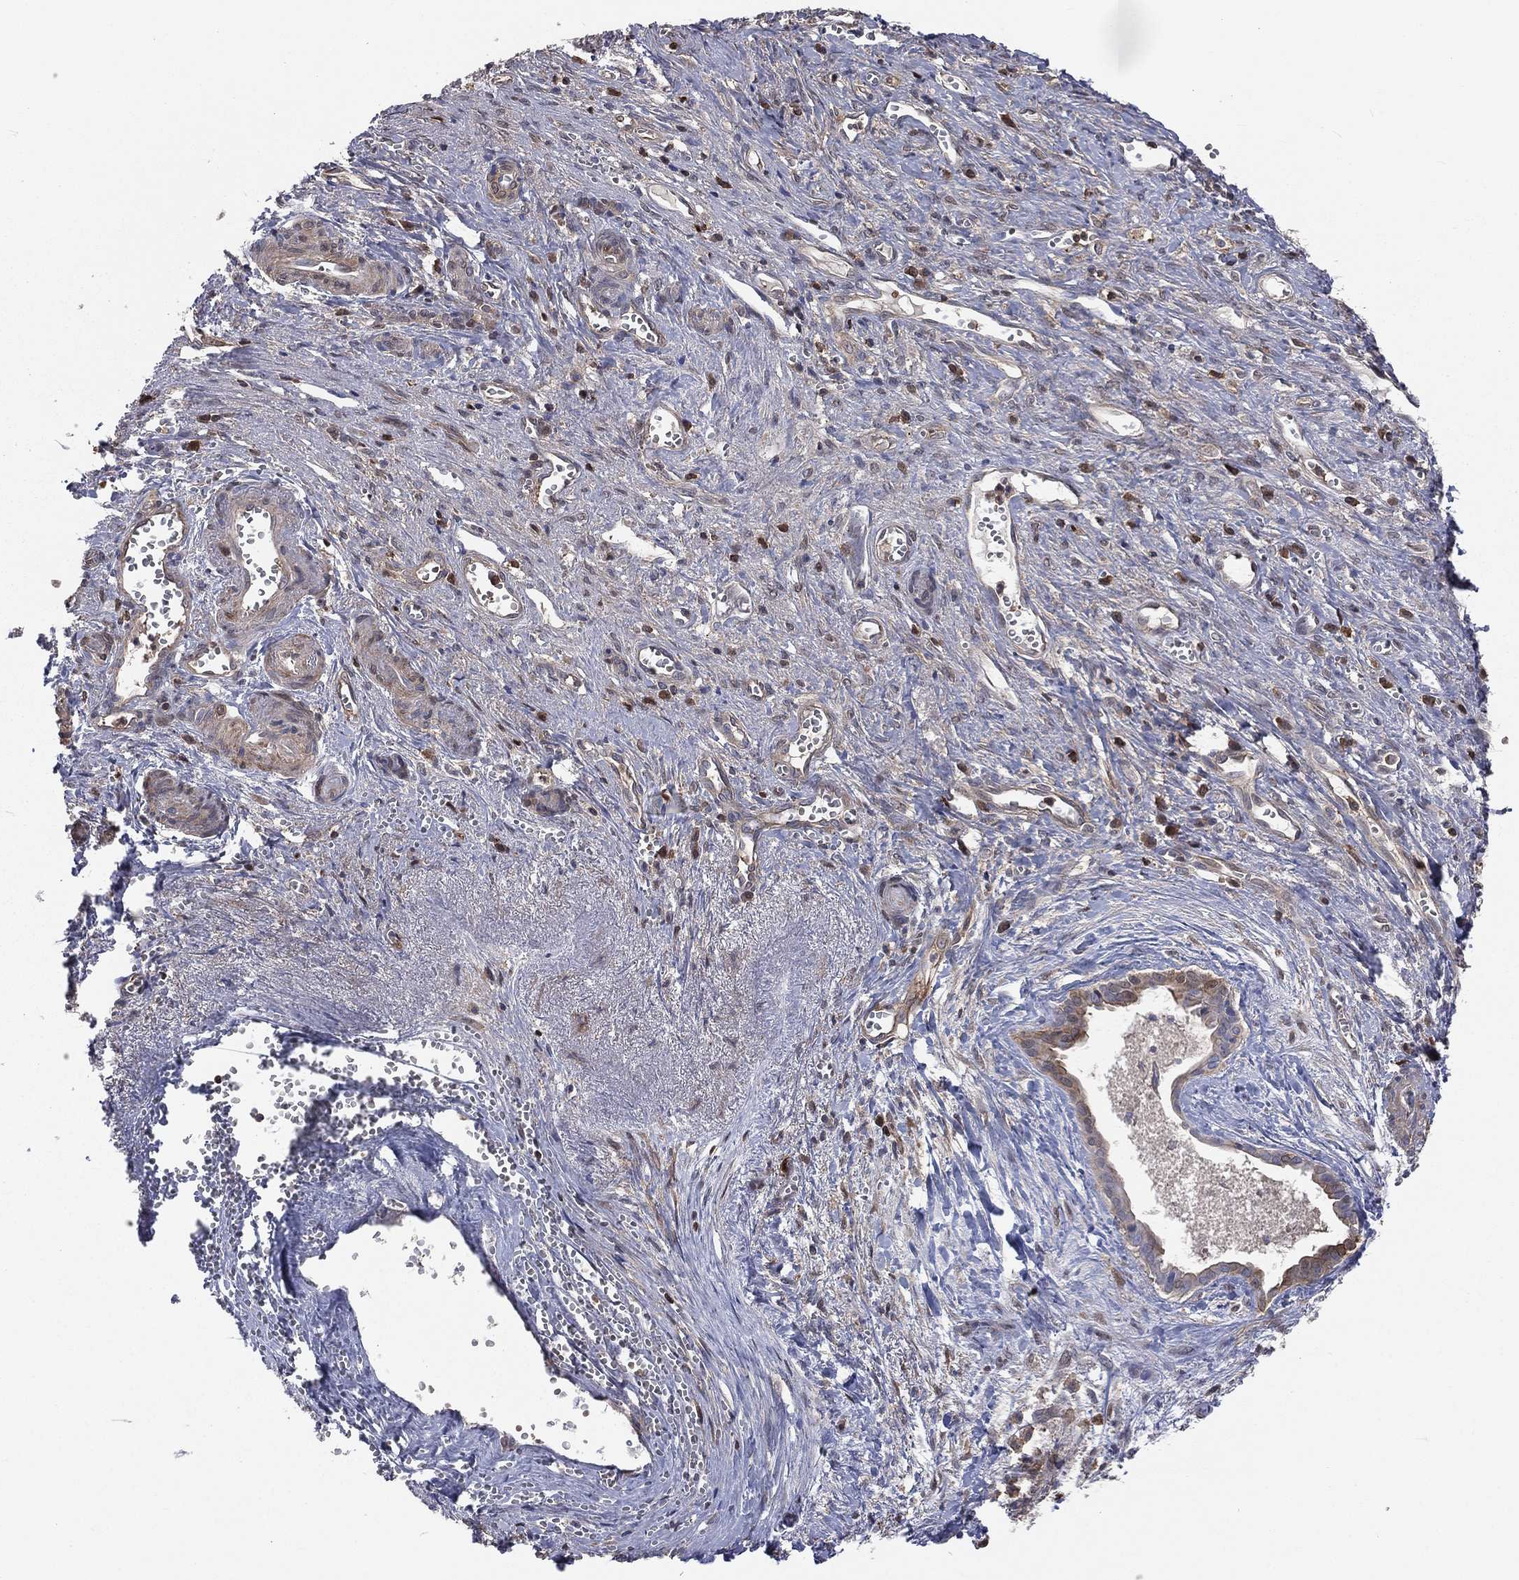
{"staining": {"intensity": "negative", "quantity": "none", "location": "none"}, "tissue": "liver cancer", "cell_type": "Tumor cells", "image_type": "cancer", "snomed": [{"axis": "morphology", "description": "Cholangiocarcinoma"}, {"axis": "topography", "description": "Liver"}], "caption": "Tumor cells are negative for protein expression in human liver cholangiocarcinoma.", "gene": "TBC1D2", "patient": {"sex": "female", "age": 65}}